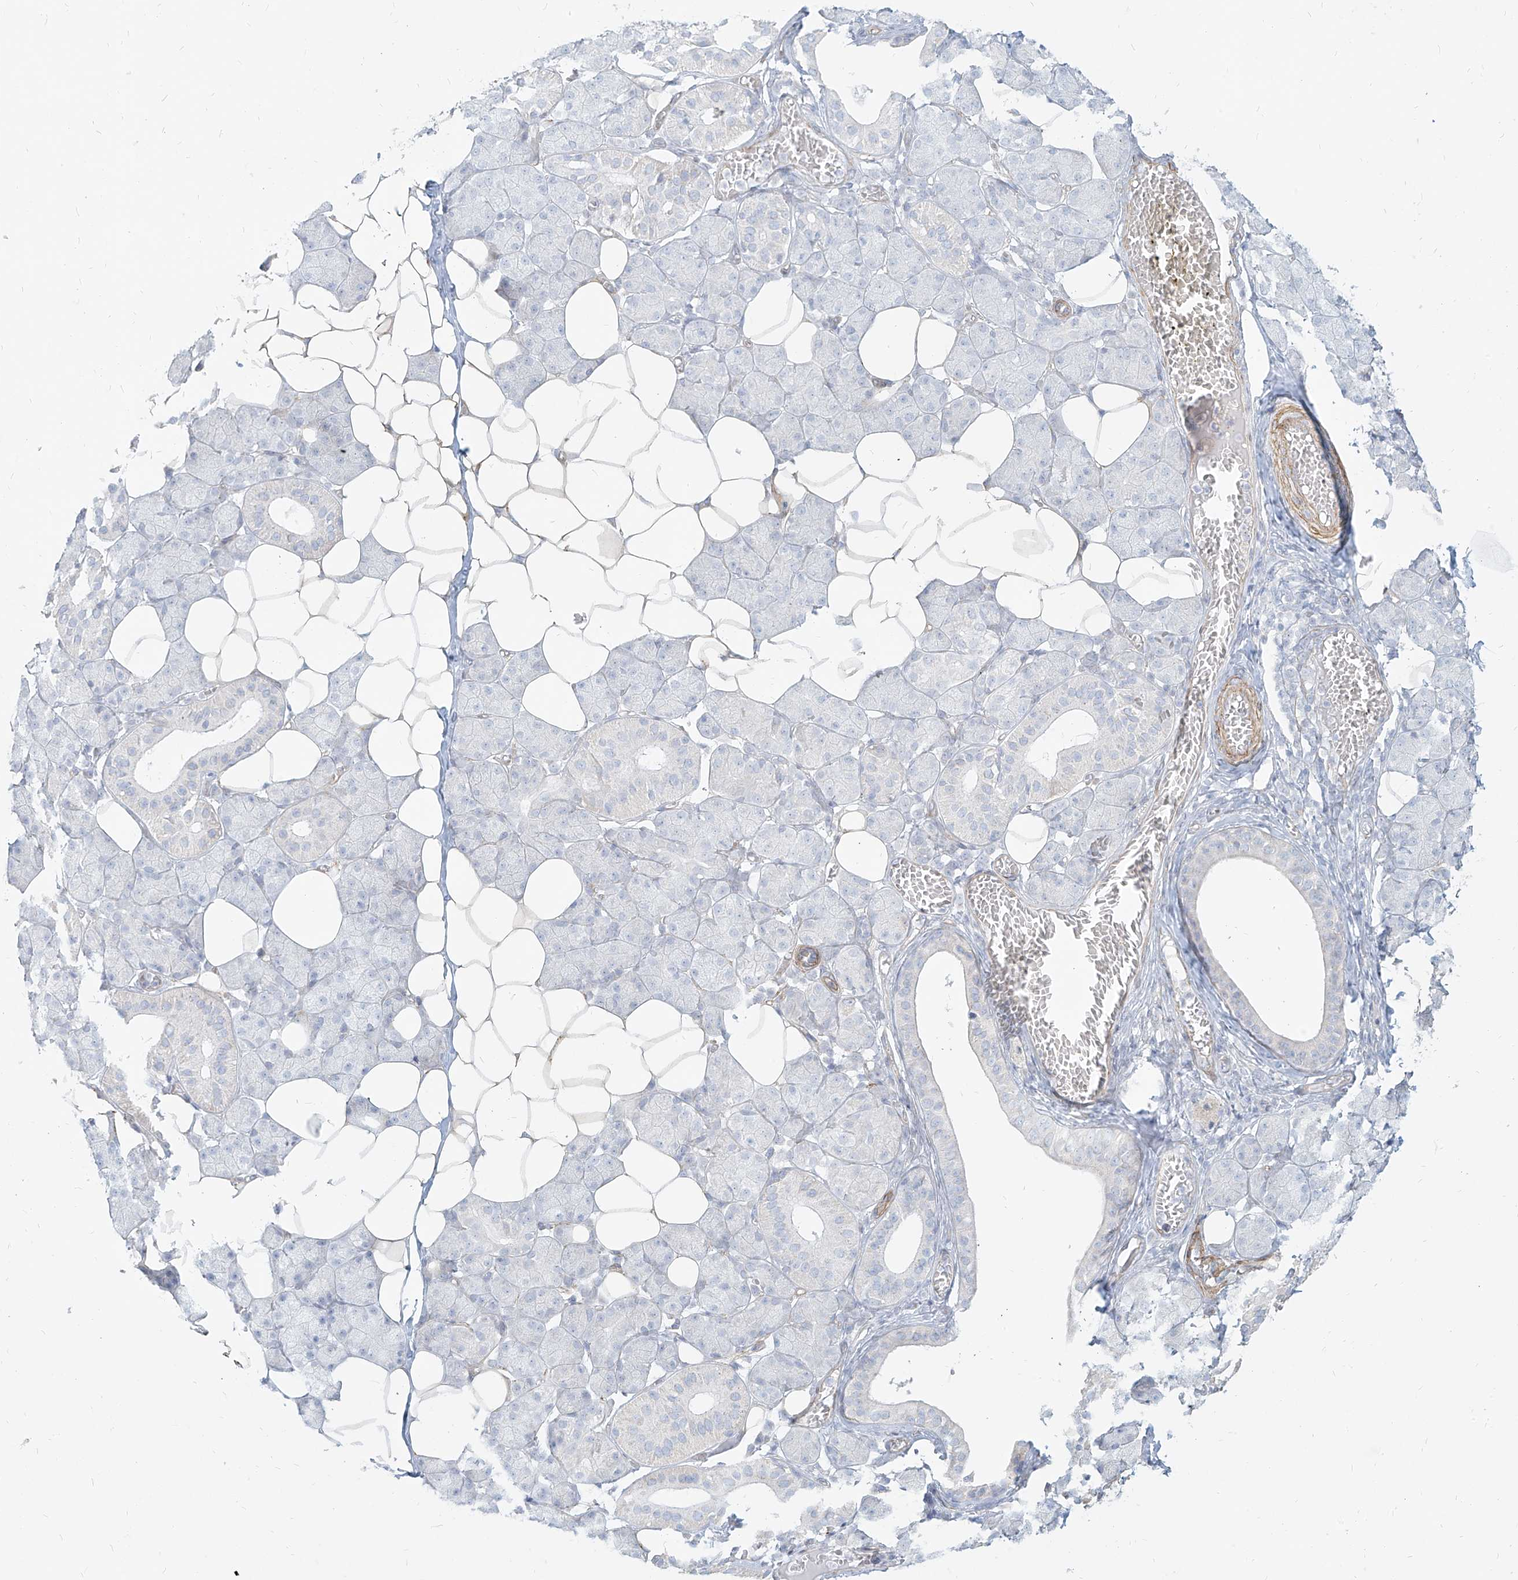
{"staining": {"intensity": "weak", "quantity": "<25%", "location": "cytoplasmic/membranous"}, "tissue": "salivary gland", "cell_type": "Glandular cells", "image_type": "normal", "snomed": [{"axis": "morphology", "description": "Normal tissue, NOS"}, {"axis": "topography", "description": "Salivary gland"}], "caption": "An immunohistochemistry histopathology image of normal salivary gland is shown. There is no staining in glandular cells of salivary gland. (DAB (3,3'-diaminobenzidine) IHC with hematoxylin counter stain).", "gene": "ITPKB", "patient": {"sex": "female", "age": 33}}